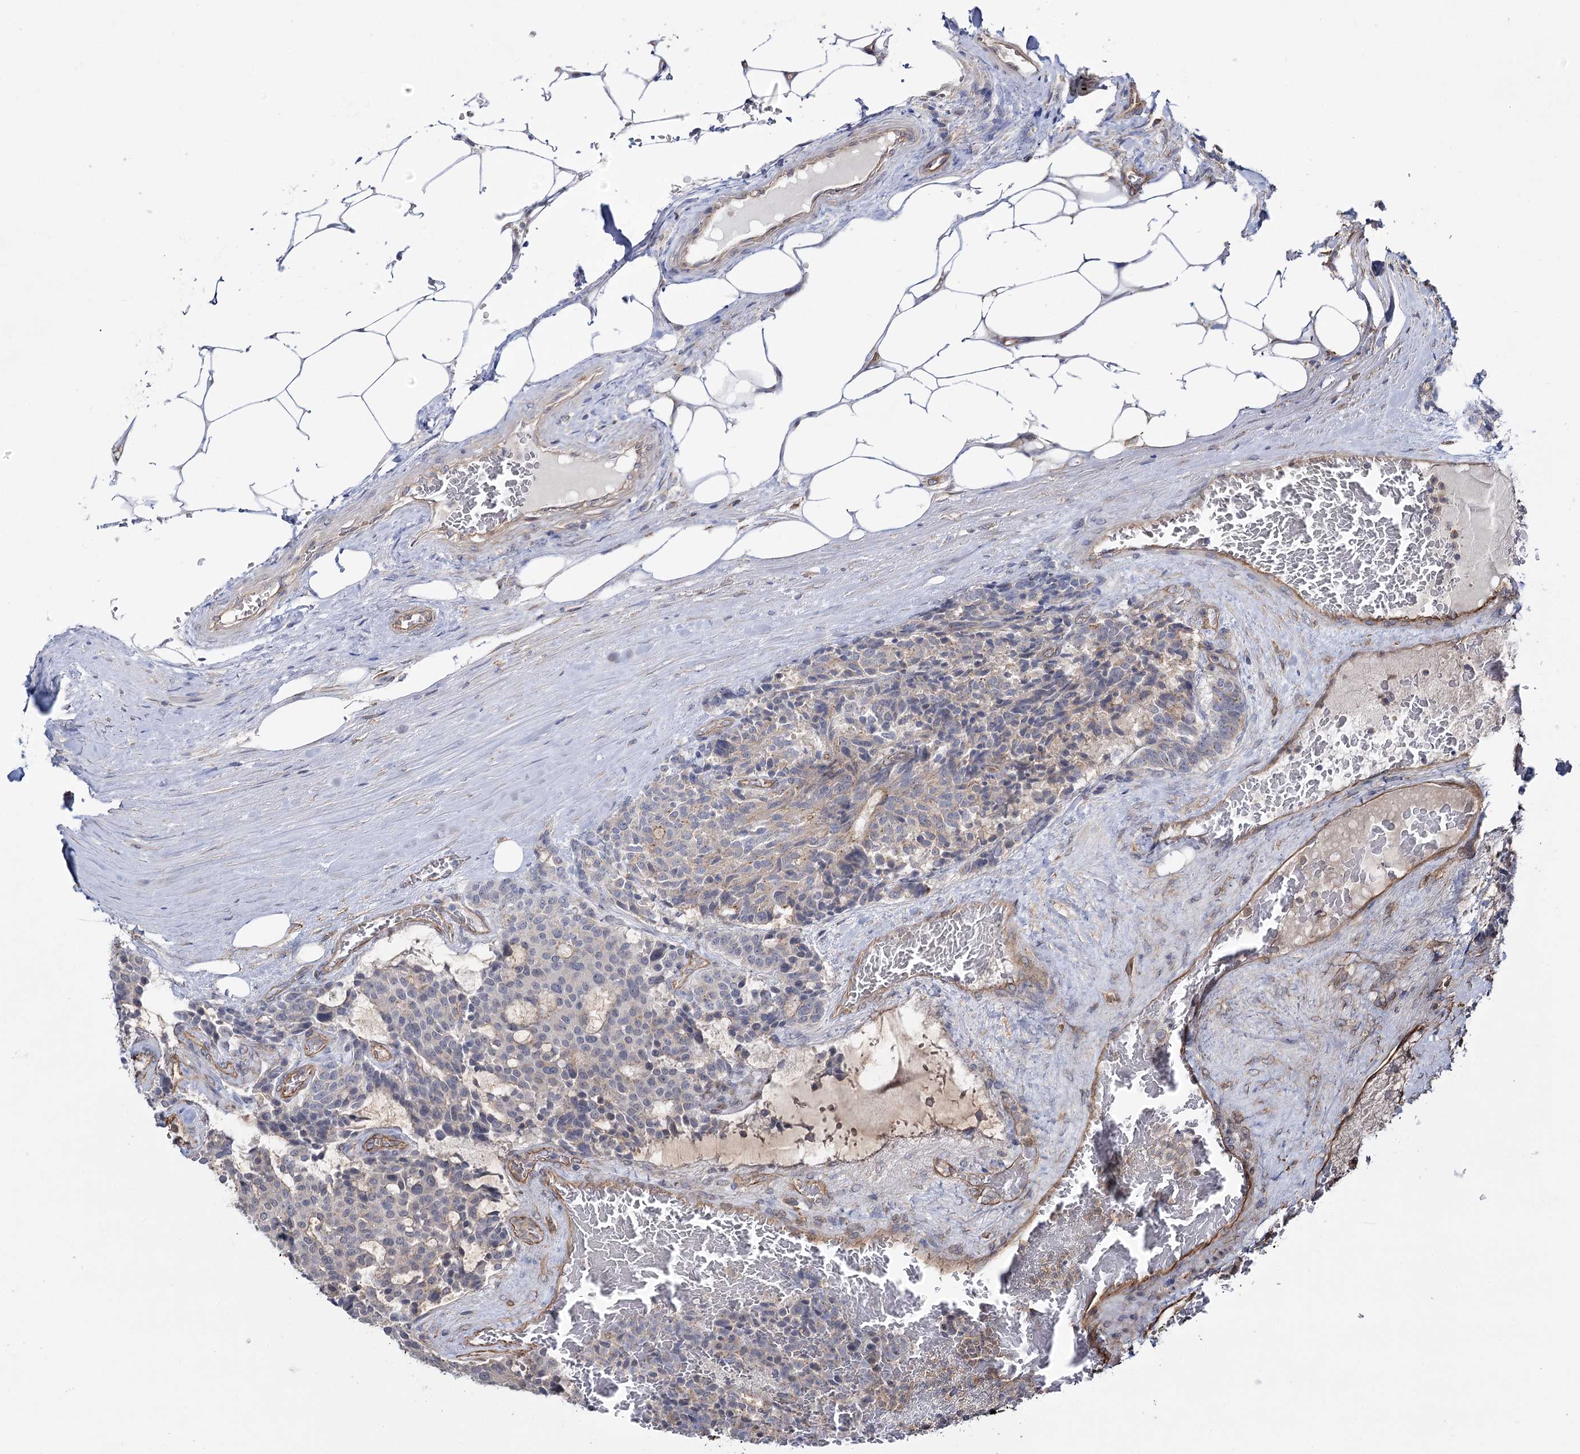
{"staining": {"intensity": "negative", "quantity": "none", "location": "none"}, "tissue": "carcinoid", "cell_type": "Tumor cells", "image_type": "cancer", "snomed": [{"axis": "morphology", "description": "Carcinoid, malignant, NOS"}, {"axis": "topography", "description": "Pancreas"}], "caption": "An immunohistochemistry (IHC) micrograph of malignant carcinoid is shown. There is no staining in tumor cells of malignant carcinoid. Brightfield microscopy of immunohistochemistry stained with DAB (3,3'-diaminobenzidine) (brown) and hematoxylin (blue), captured at high magnification.", "gene": "SH3BP5L", "patient": {"sex": "female", "age": 54}}